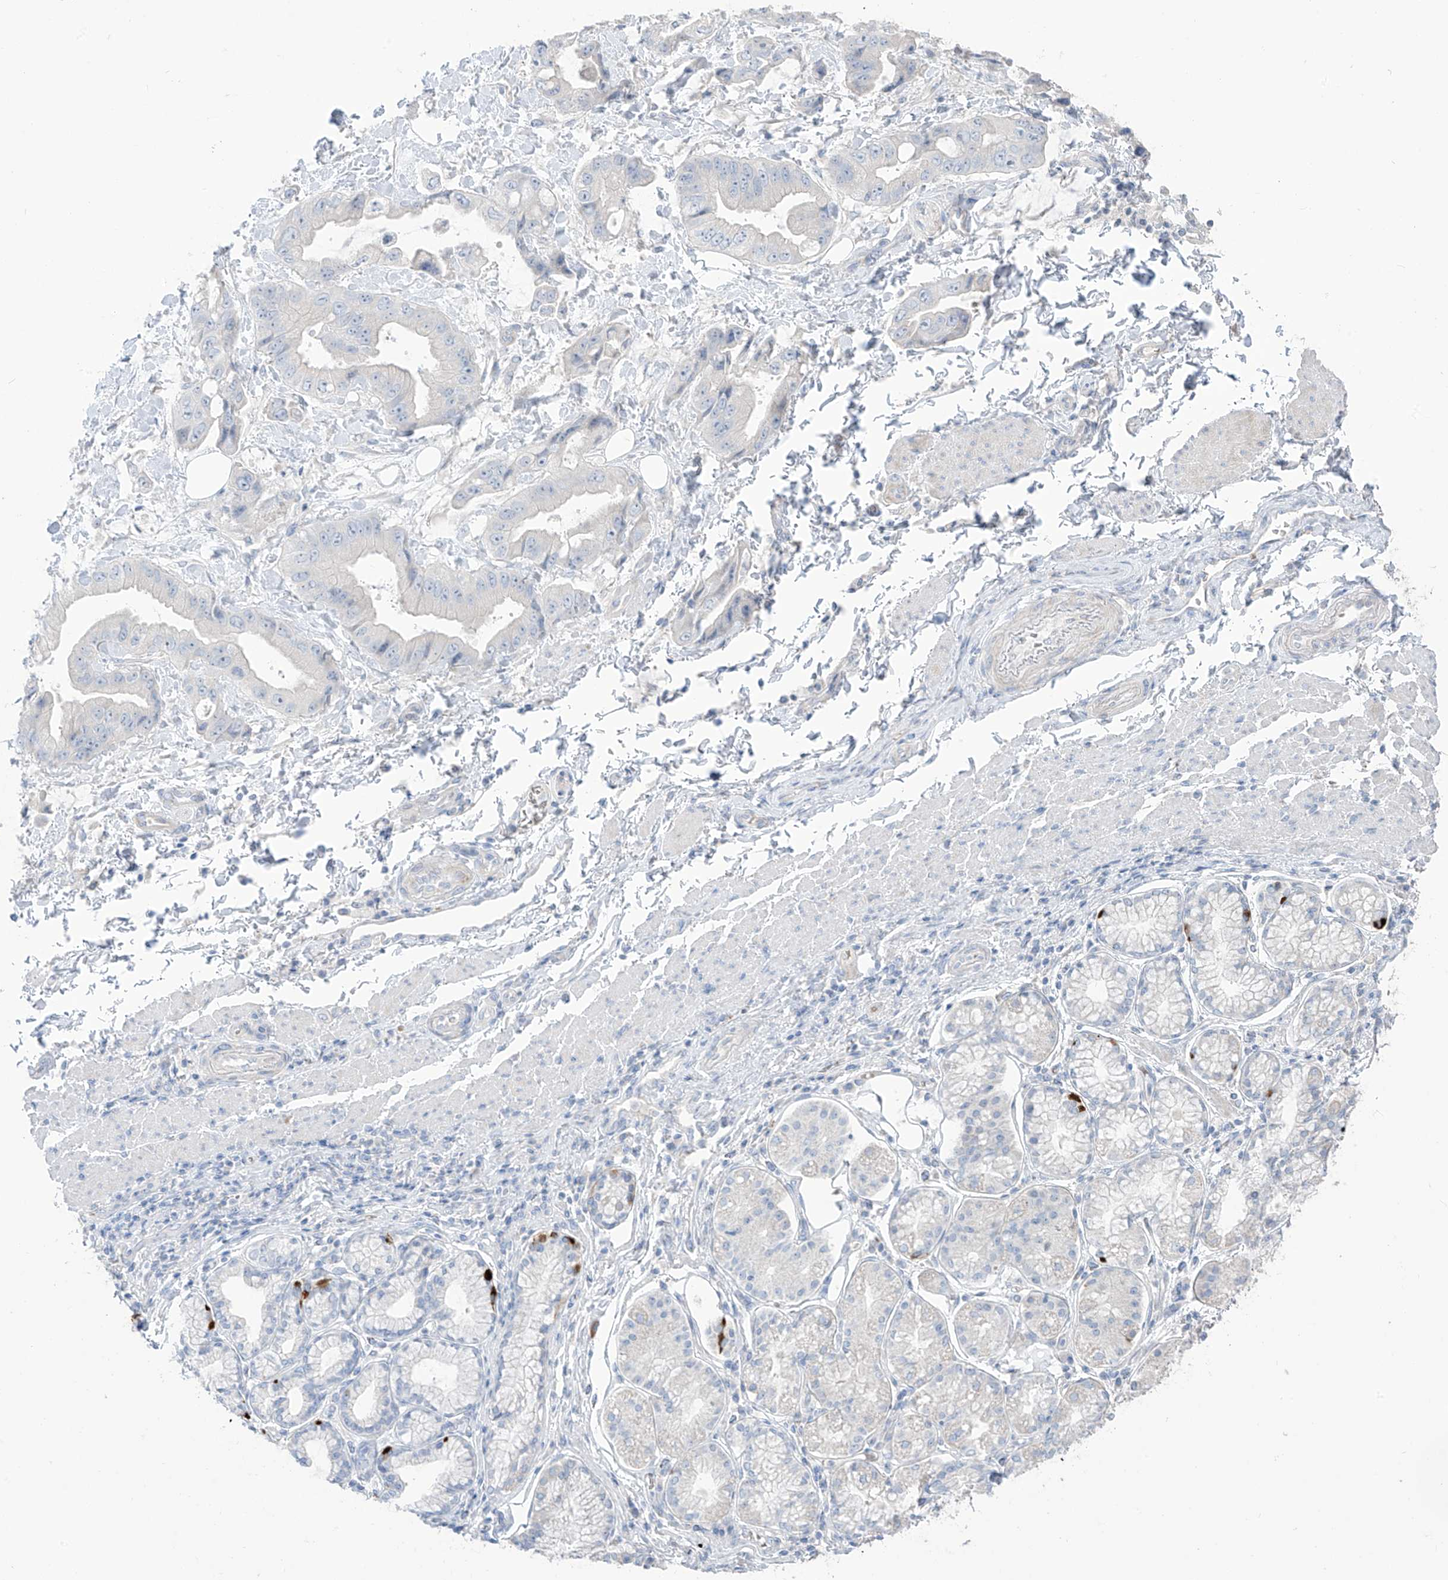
{"staining": {"intensity": "negative", "quantity": "none", "location": "none"}, "tissue": "stomach cancer", "cell_type": "Tumor cells", "image_type": "cancer", "snomed": [{"axis": "morphology", "description": "Adenocarcinoma, NOS"}, {"axis": "topography", "description": "Stomach"}], "caption": "There is no significant positivity in tumor cells of adenocarcinoma (stomach).", "gene": "ASPRV1", "patient": {"sex": "male", "age": 62}}